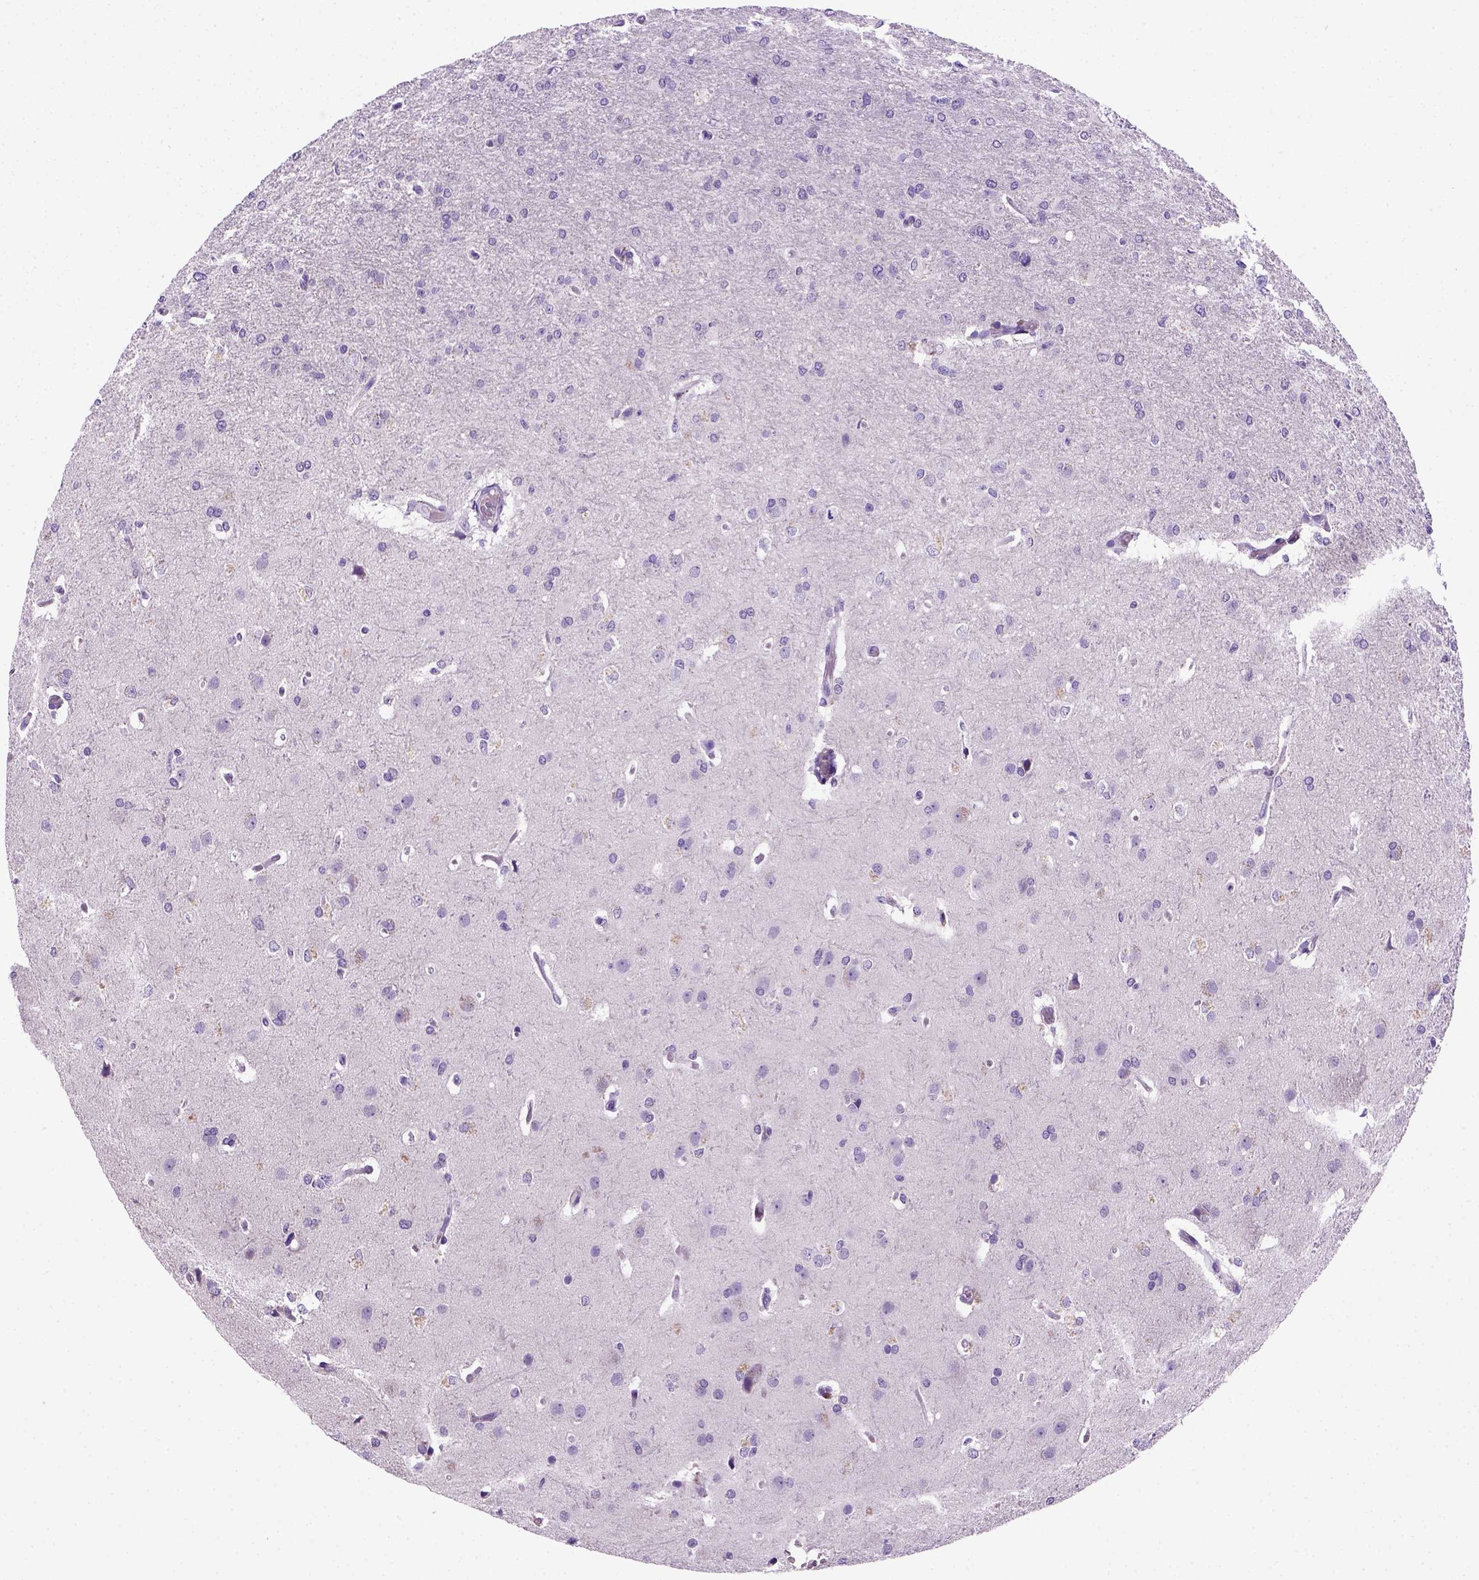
{"staining": {"intensity": "negative", "quantity": "none", "location": "none"}, "tissue": "glioma", "cell_type": "Tumor cells", "image_type": "cancer", "snomed": [{"axis": "morphology", "description": "Glioma, malignant, High grade"}, {"axis": "topography", "description": "Brain"}], "caption": "IHC photomicrograph of neoplastic tissue: human glioma stained with DAB shows no significant protein expression in tumor cells.", "gene": "CDH1", "patient": {"sex": "male", "age": 68}}